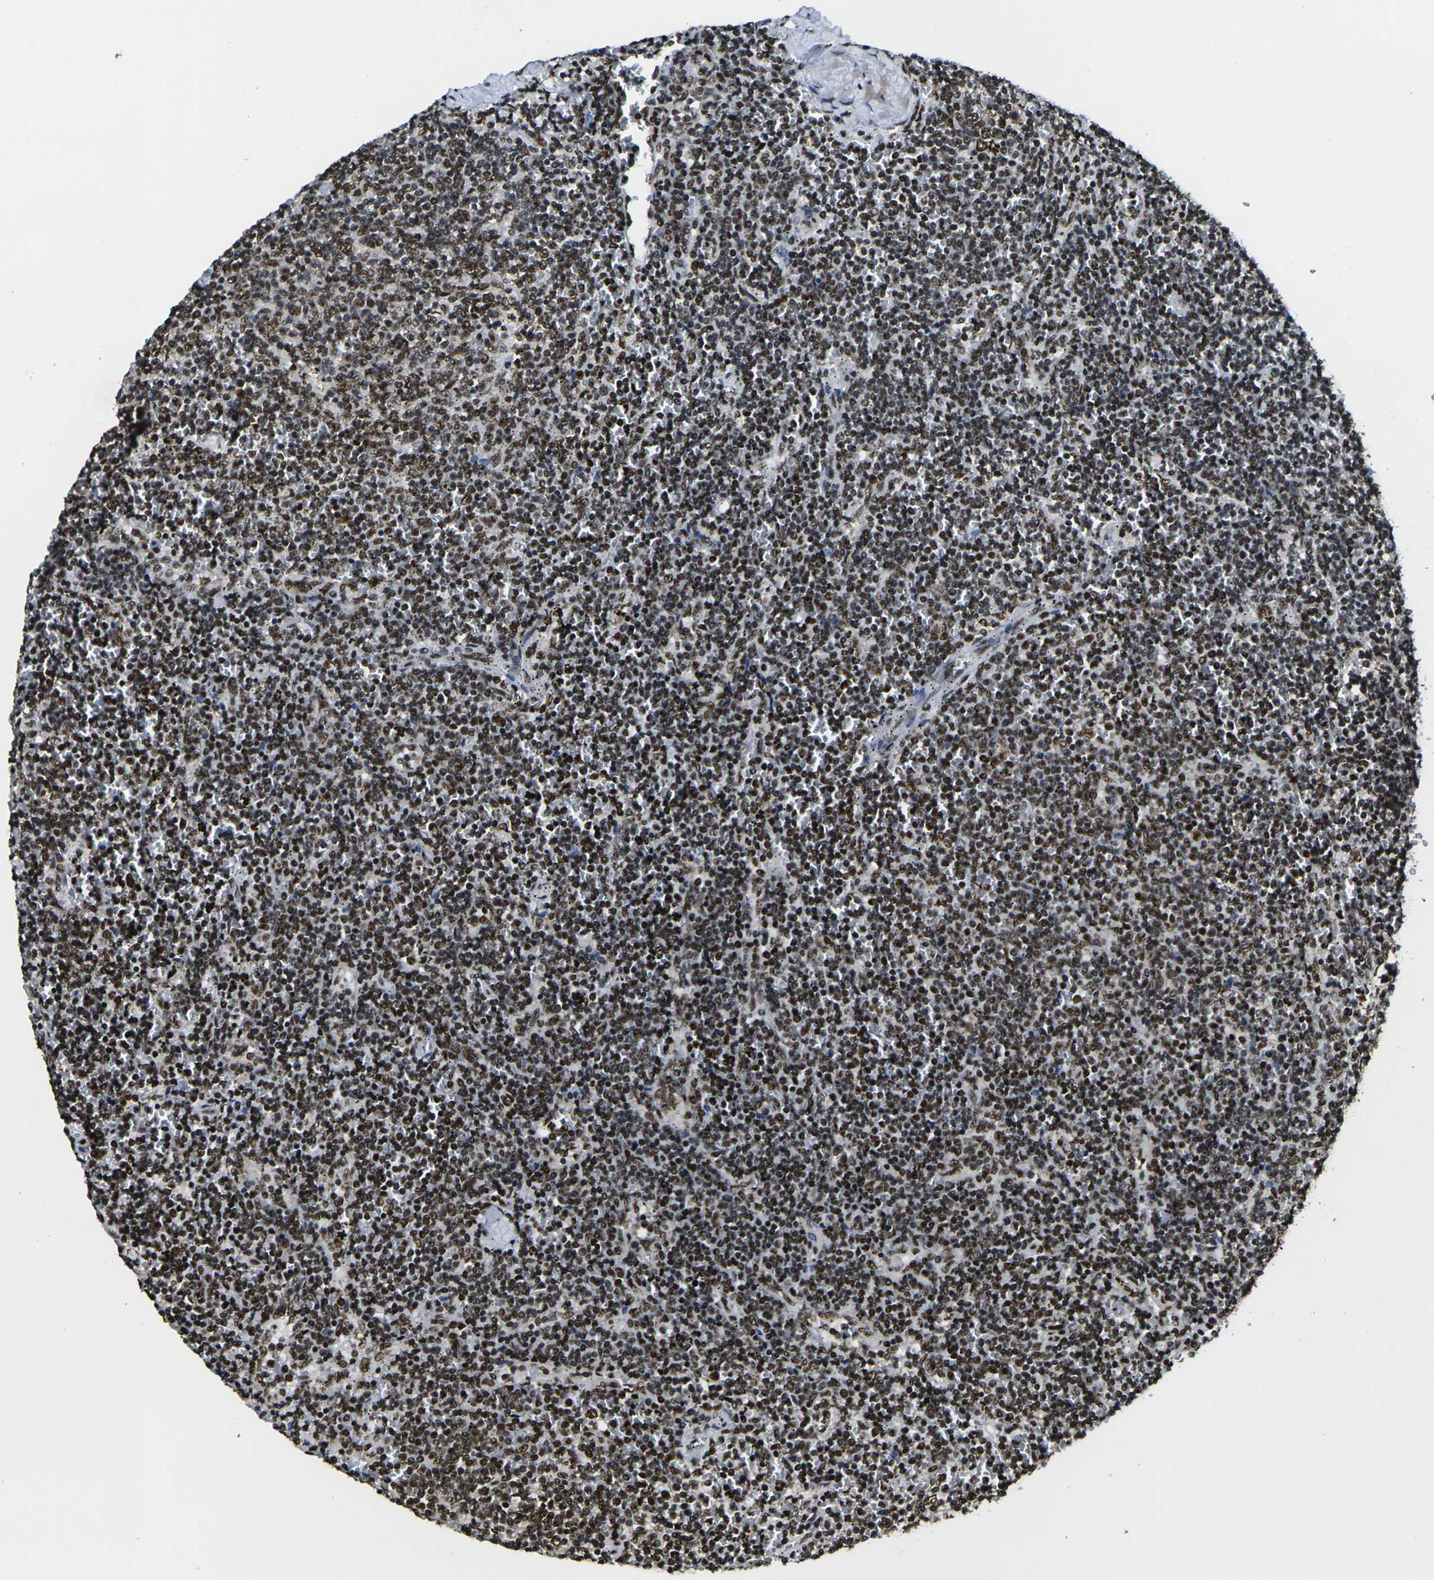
{"staining": {"intensity": "strong", "quantity": ">75%", "location": "nuclear"}, "tissue": "lymphoma", "cell_type": "Tumor cells", "image_type": "cancer", "snomed": [{"axis": "morphology", "description": "Malignant lymphoma, non-Hodgkin's type, Low grade"}, {"axis": "topography", "description": "Spleen"}], "caption": "A histopathology image showing strong nuclear expression in approximately >75% of tumor cells in low-grade malignant lymphoma, non-Hodgkin's type, as visualized by brown immunohistochemical staining.", "gene": "SMARCC1", "patient": {"sex": "female", "age": 50}}